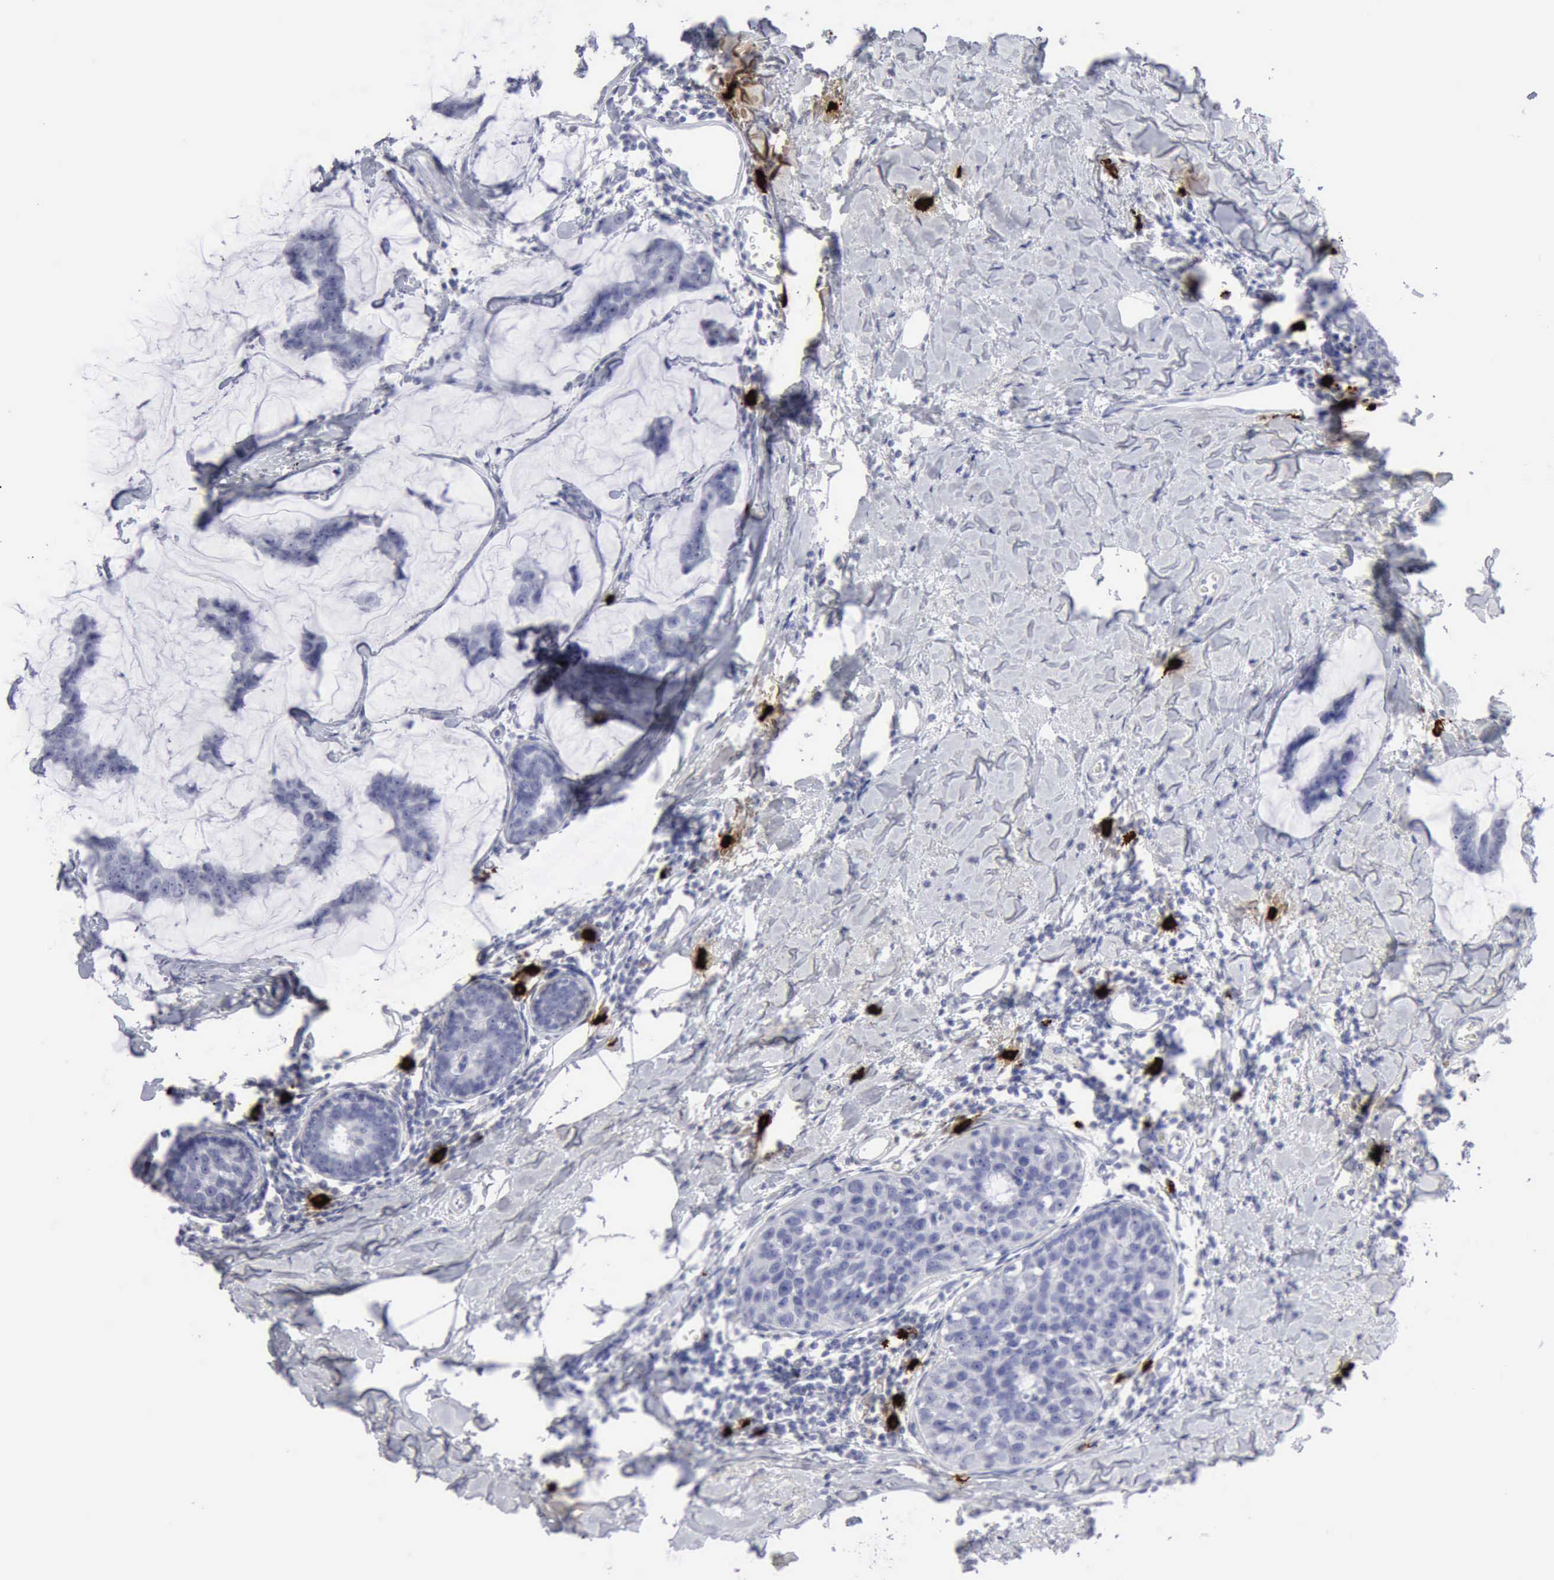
{"staining": {"intensity": "negative", "quantity": "none", "location": "none"}, "tissue": "breast cancer", "cell_type": "Tumor cells", "image_type": "cancer", "snomed": [{"axis": "morphology", "description": "Normal tissue, NOS"}, {"axis": "morphology", "description": "Duct carcinoma"}, {"axis": "topography", "description": "Breast"}], "caption": "A photomicrograph of human breast invasive ductal carcinoma is negative for staining in tumor cells.", "gene": "CMA1", "patient": {"sex": "female", "age": 50}}